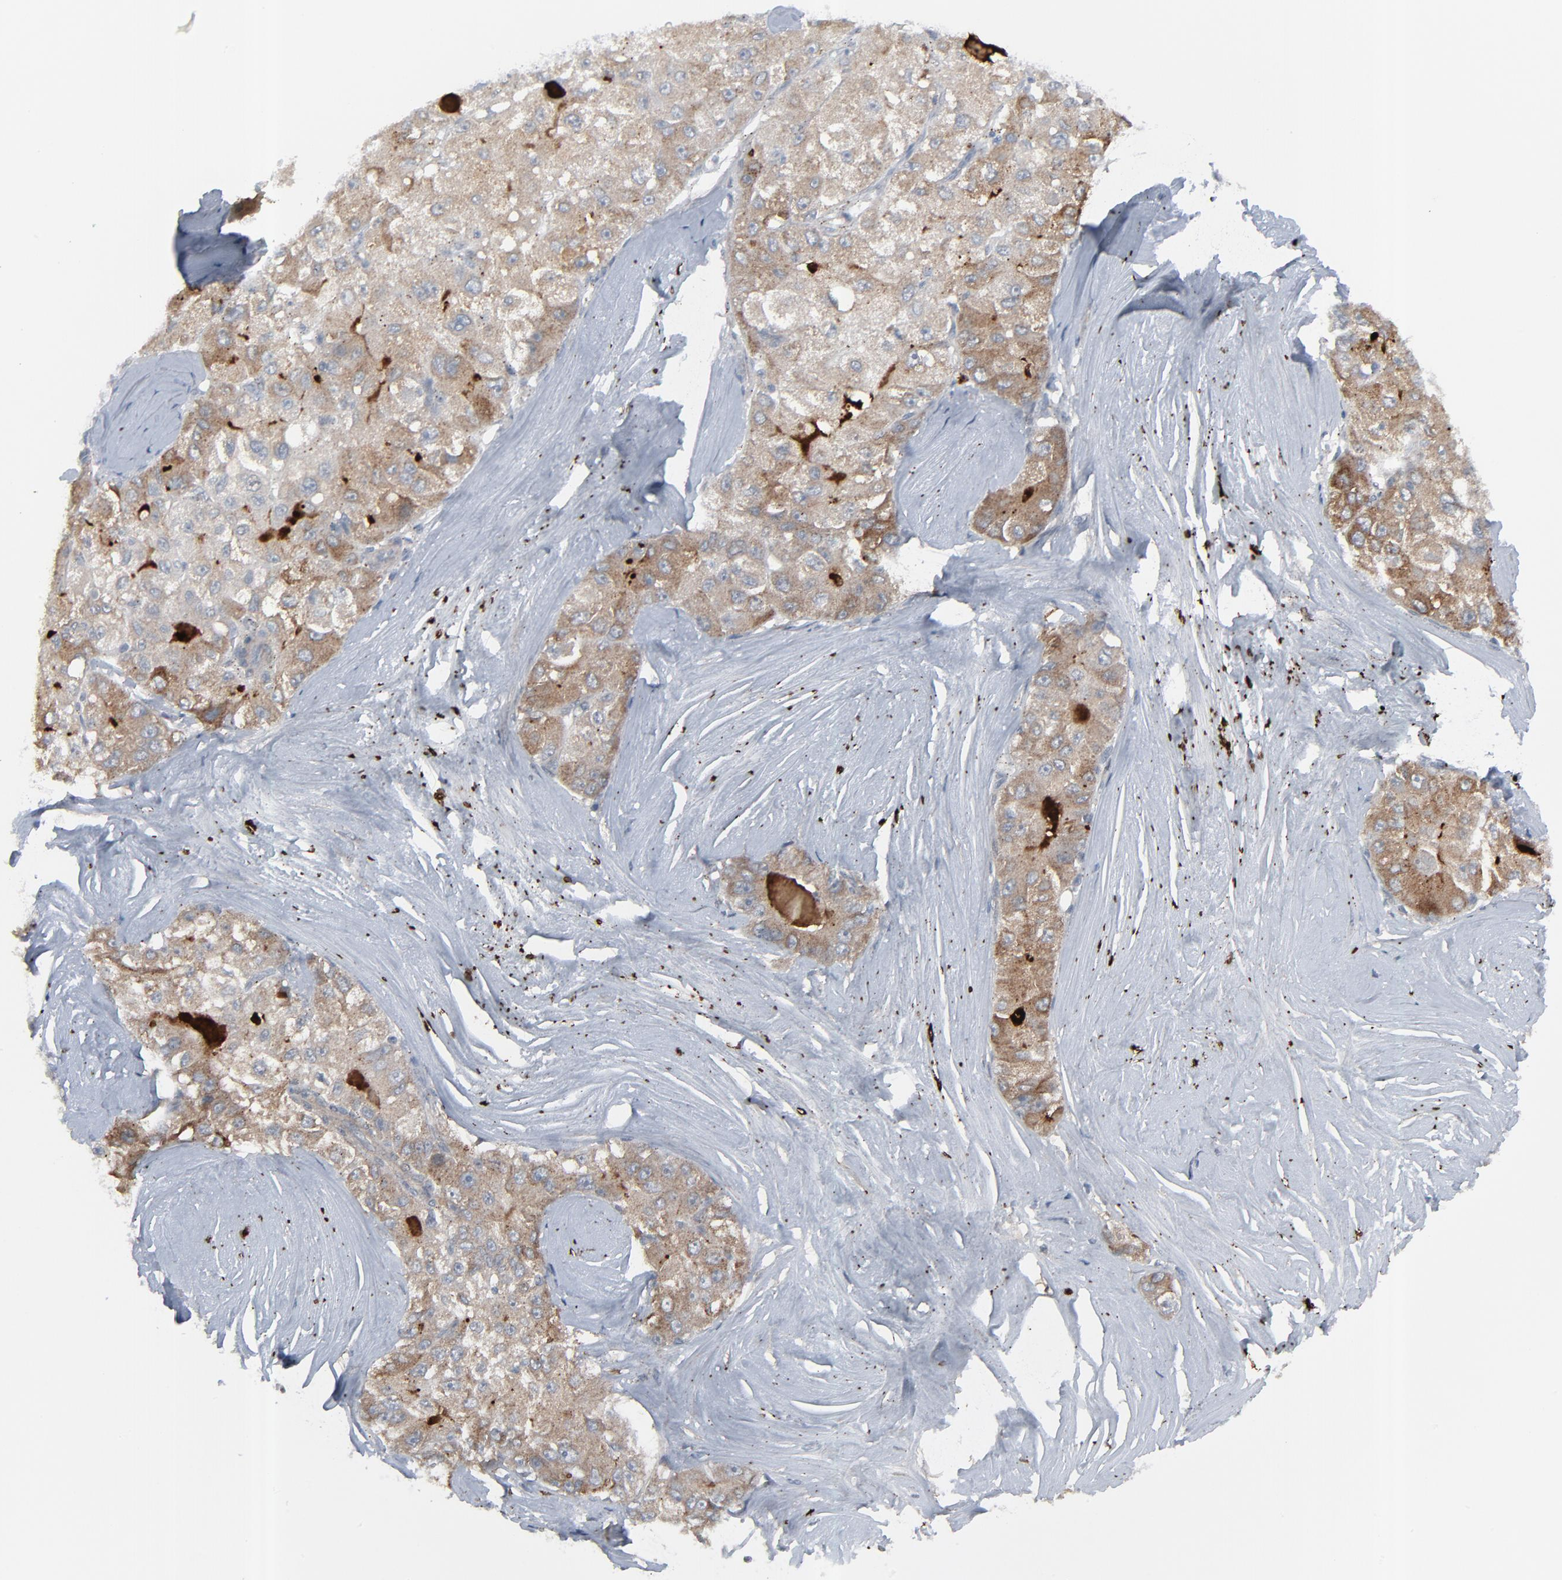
{"staining": {"intensity": "moderate", "quantity": ">75%", "location": "cytoplasmic/membranous"}, "tissue": "liver cancer", "cell_type": "Tumor cells", "image_type": "cancer", "snomed": [{"axis": "morphology", "description": "Carcinoma, Hepatocellular, NOS"}, {"axis": "topography", "description": "Liver"}], "caption": "Immunohistochemical staining of human liver hepatocellular carcinoma demonstrates medium levels of moderate cytoplasmic/membranous protein staining in approximately >75% of tumor cells.", "gene": "NEUROD1", "patient": {"sex": "male", "age": 80}}